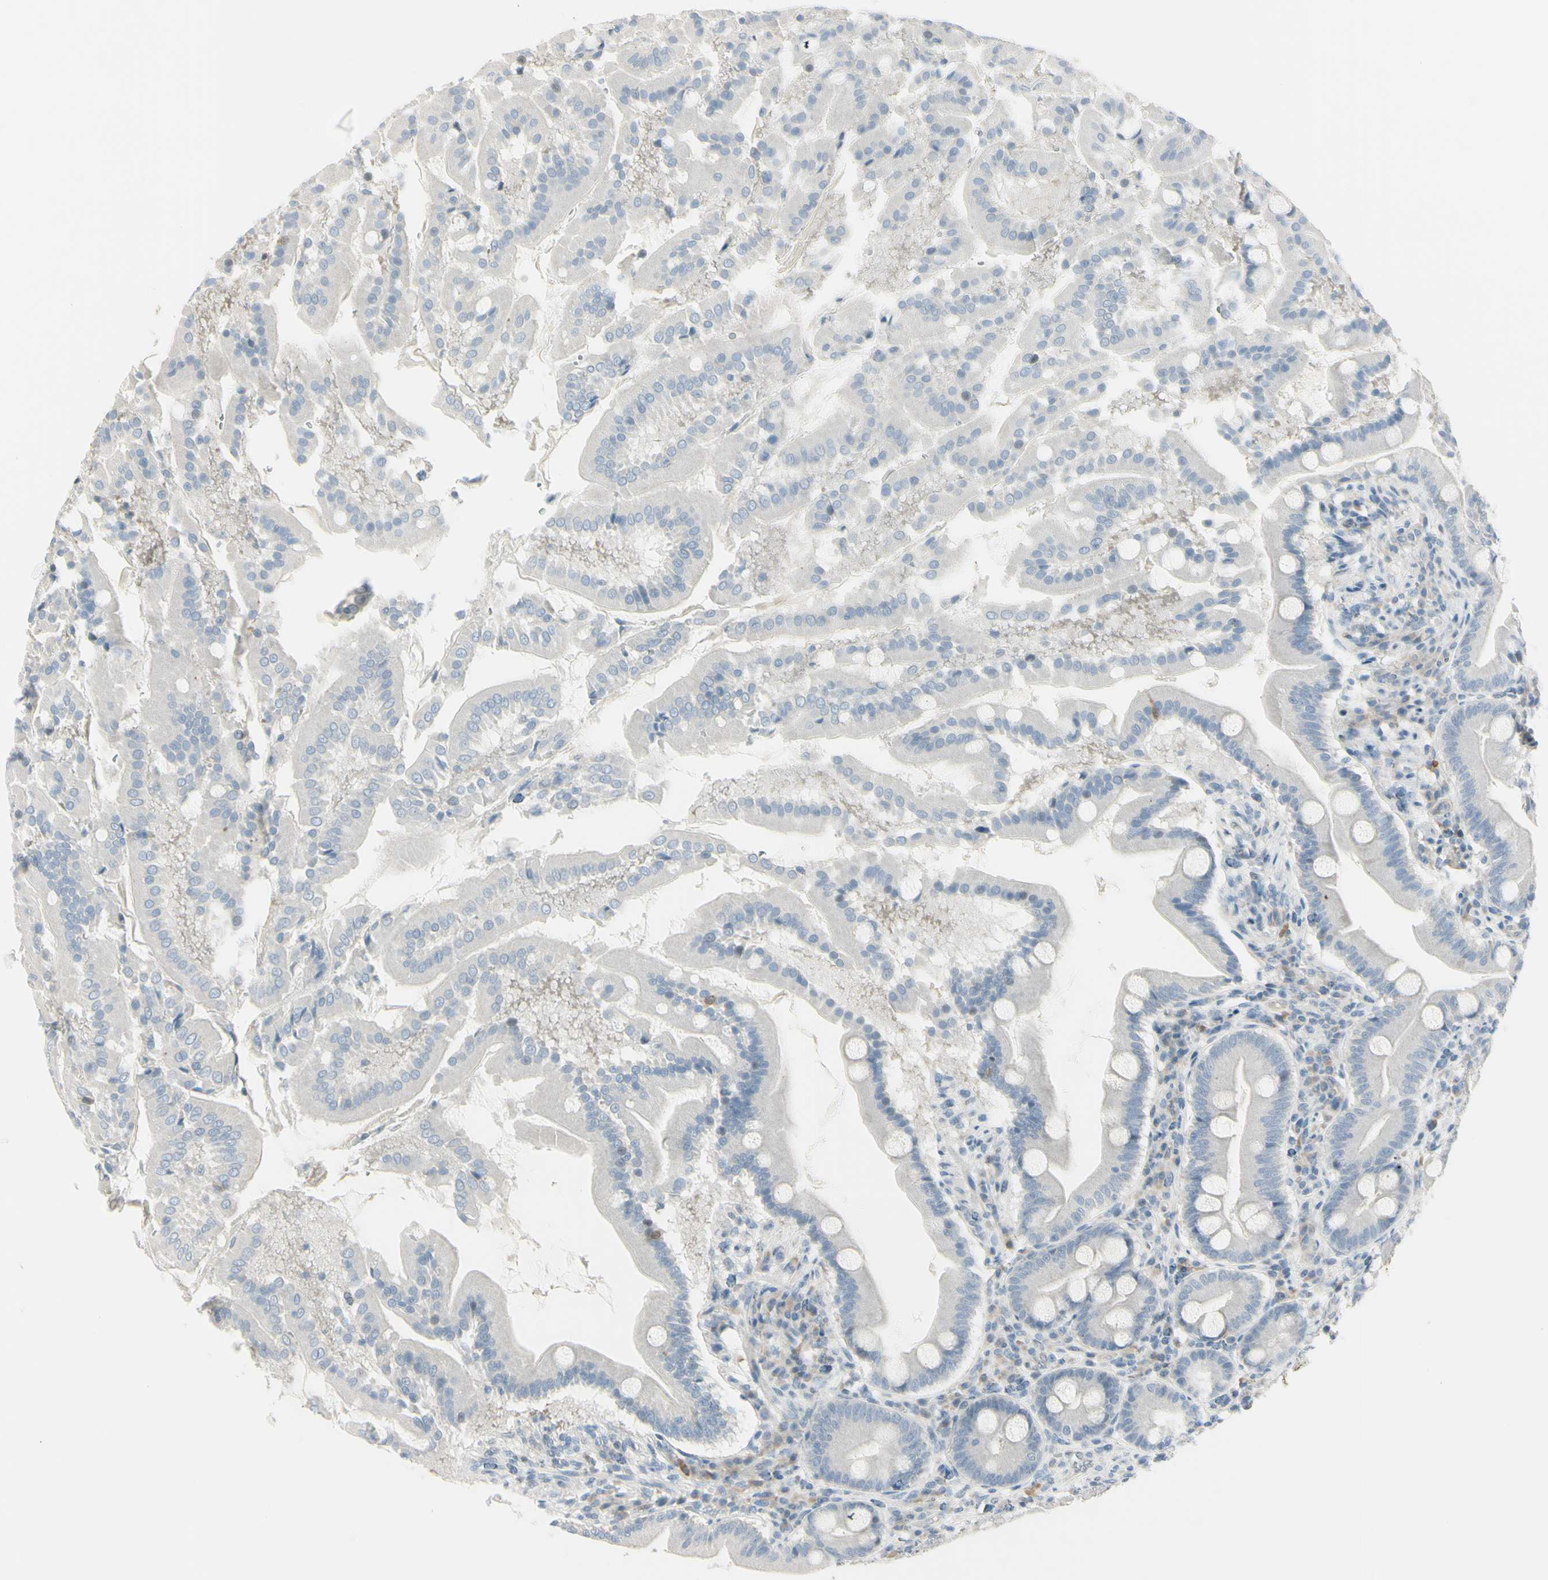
{"staining": {"intensity": "negative", "quantity": "none", "location": "none"}, "tissue": "duodenum", "cell_type": "Glandular cells", "image_type": "normal", "snomed": [{"axis": "morphology", "description": "Normal tissue, NOS"}, {"axis": "topography", "description": "Duodenum"}], "caption": "Immunohistochemical staining of benign human duodenum reveals no significant expression in glandular cells. (DAB (3,3'-diaminobenzidine) immunohistochemistry (IHC), high magnification).", "gene": "ASB9", "patient": {"sex": "male", "age": 50}}